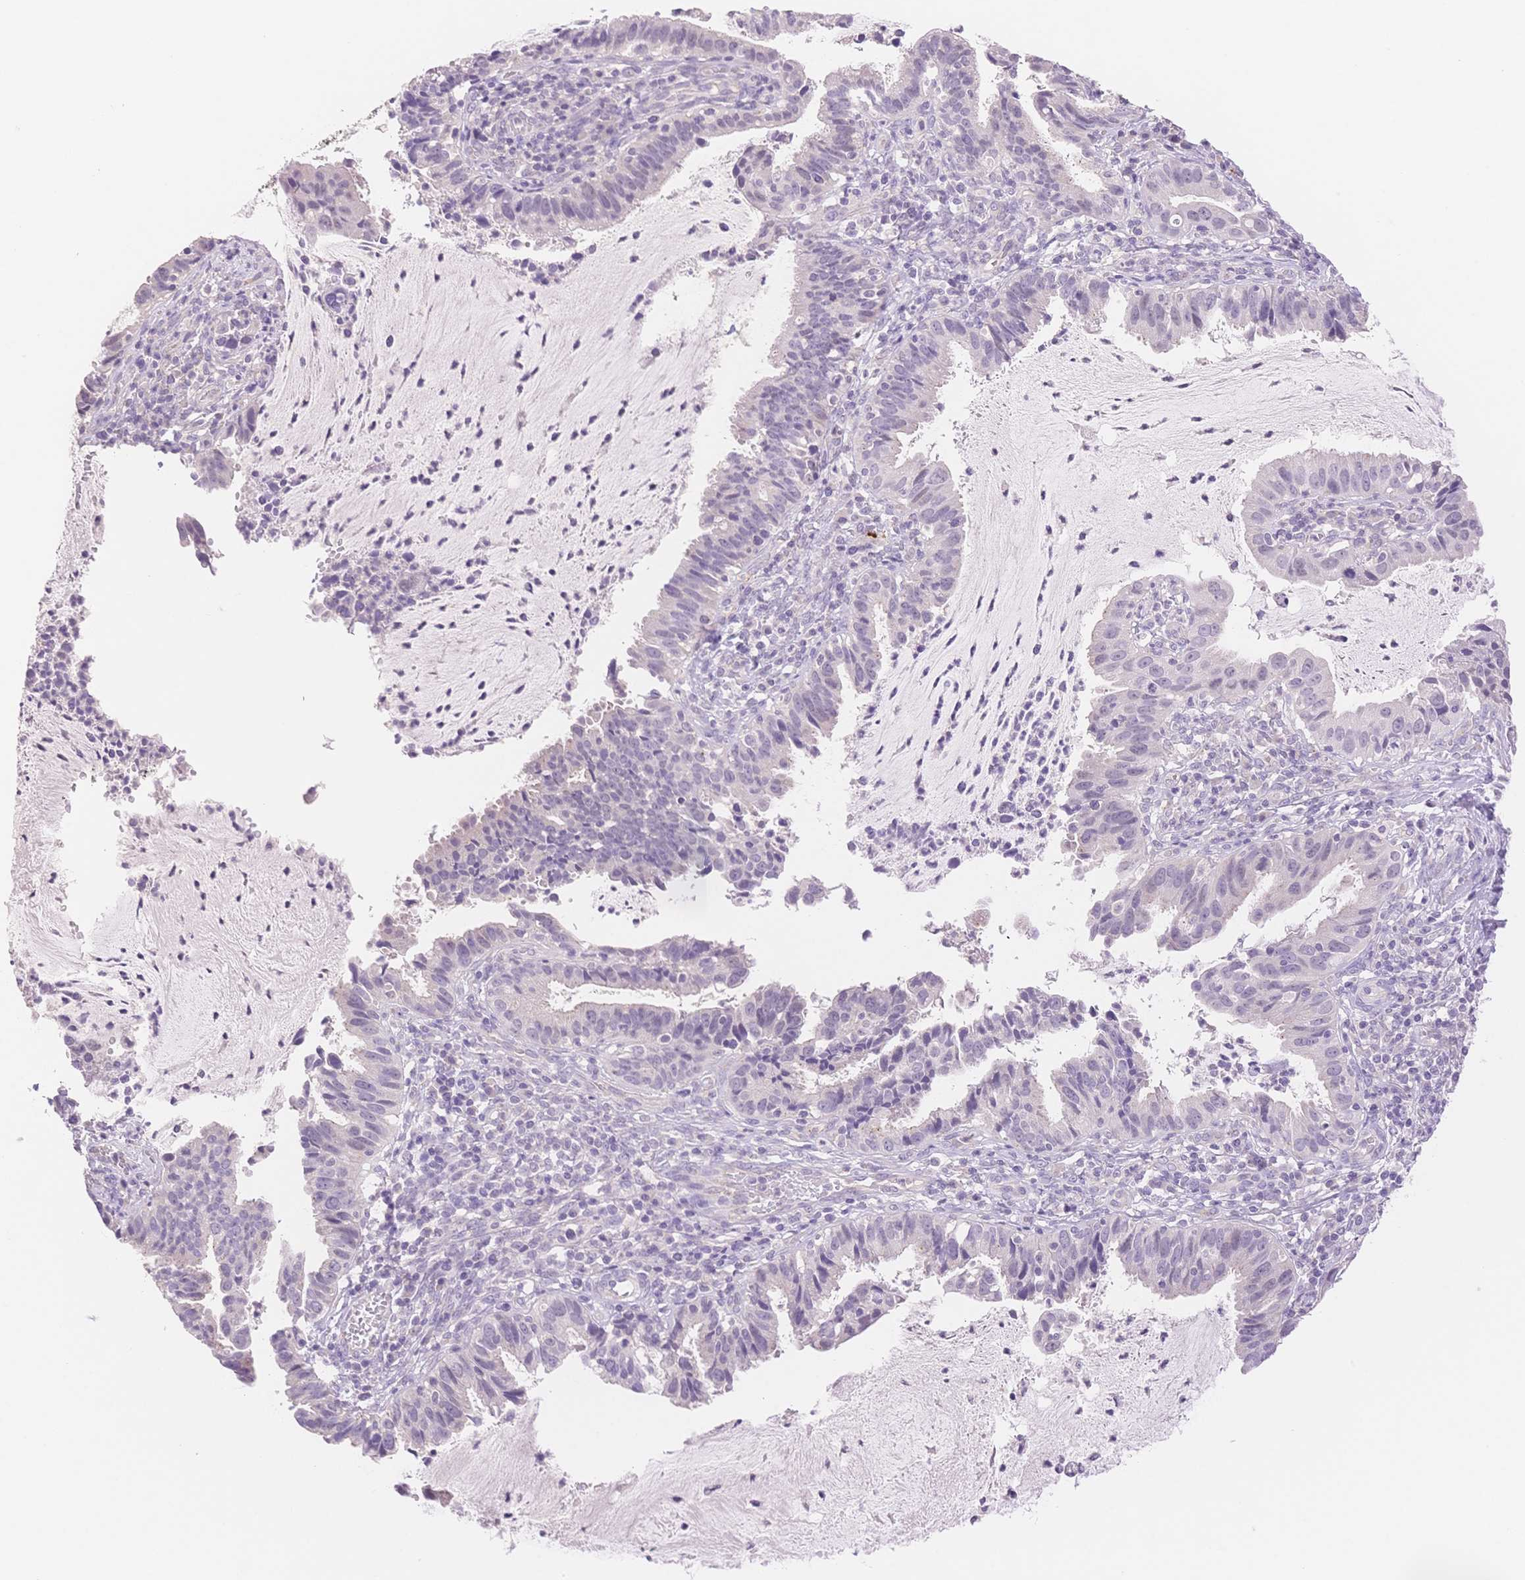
{"staining": {"intensity": "negative", "quantity": "none", "location": "none"}, "tissue": "cervical cancer", "cell_type": "Tumor cells", "image_type": "cancer", "snomed": [{"axis": "morphology", "description": "Adenocarcinoma, NOS"}, {"axis": "topography", "description": "Cervix"}], "caption": "Tumor cells are negative for protein expression in human cervical adenocarcinoma.", "gene": "MYOM1", "patient": {"sex": "female", "age": 34}}